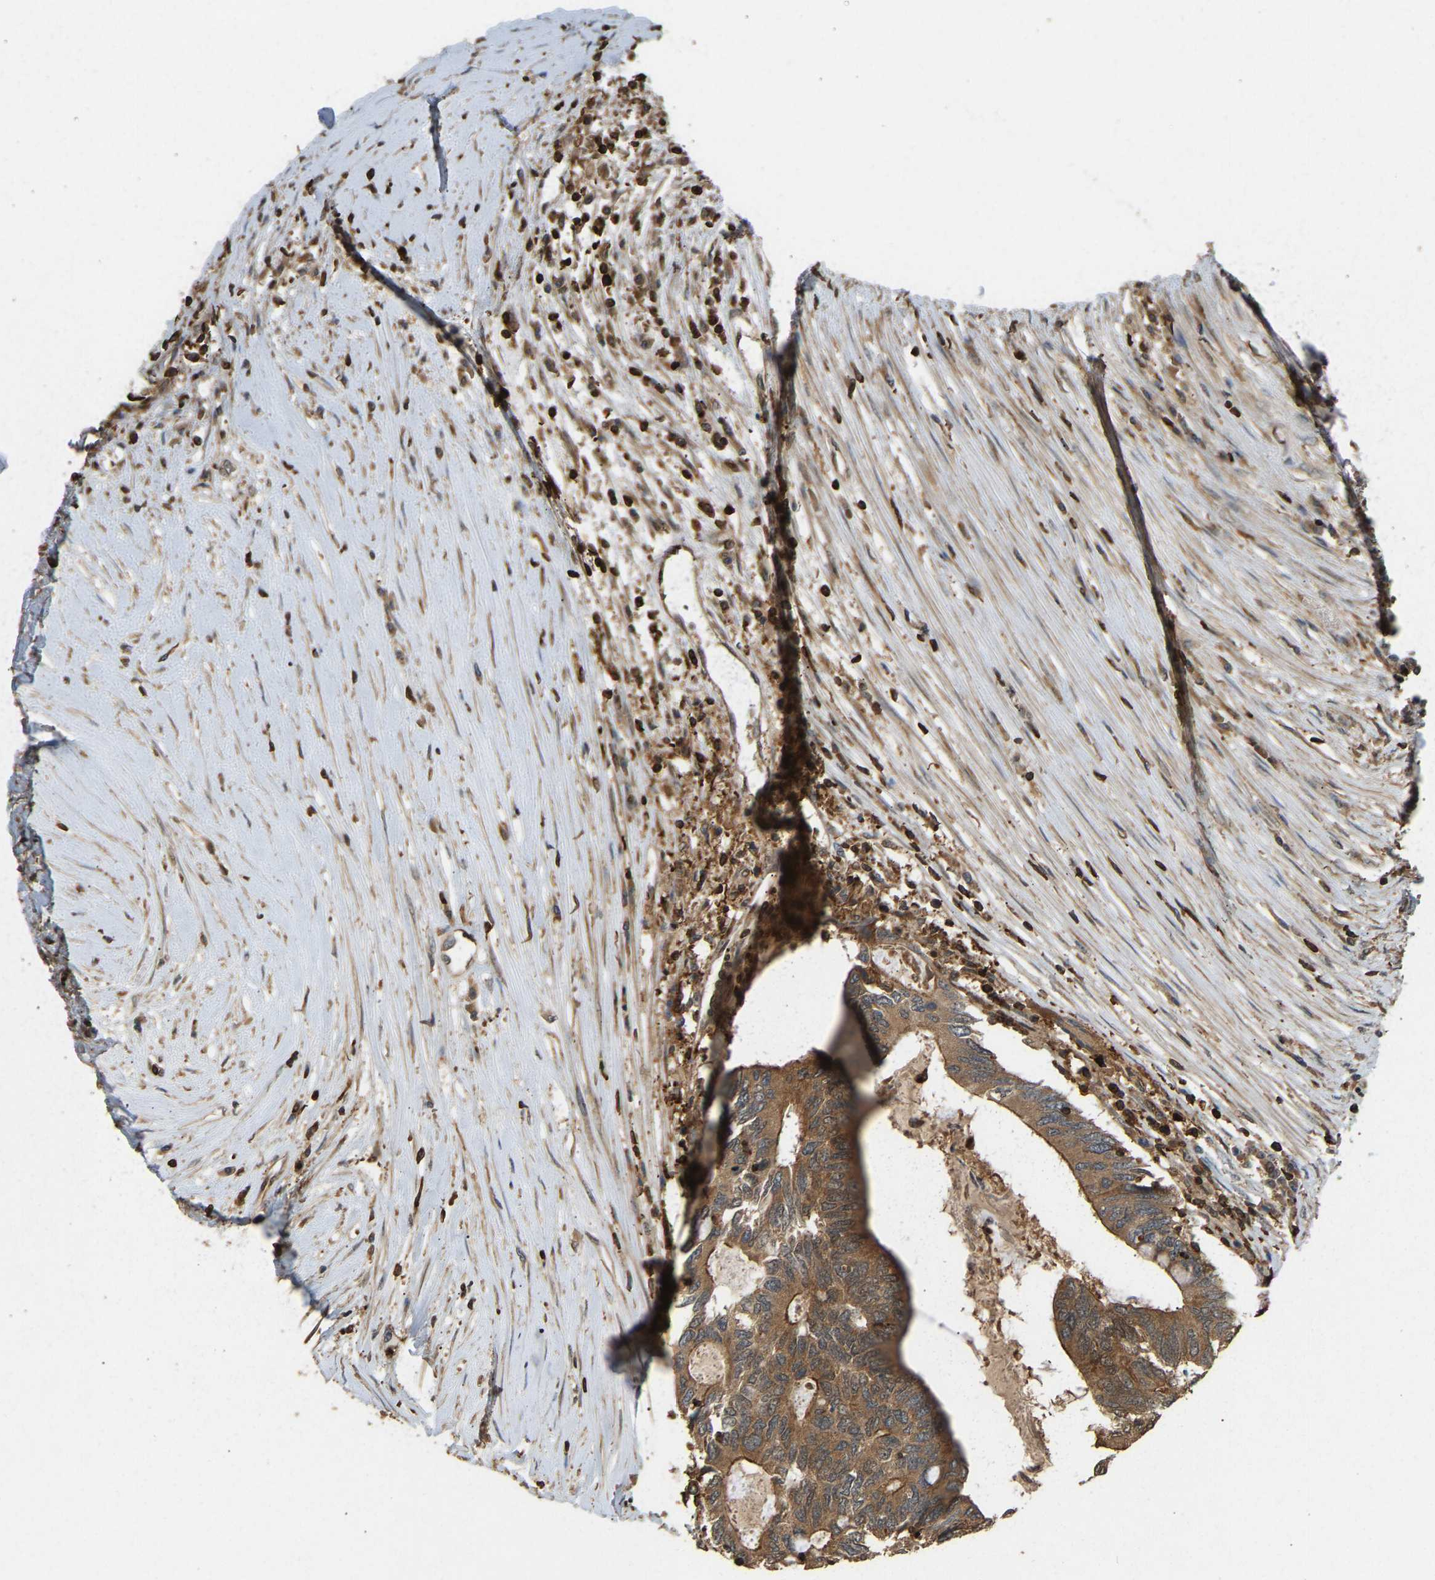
{"staining": {"intensity": "moderate", "quantity": ">75%", "location": "cytoplasmic/membranous"}, "tissue": "colorectal cancer", "cell_type": "Tumor cells", "image_type": "cancer", "snomed": [{"axis": "morphology", "description": "Adenocarcinoma, NOS"}, {"axis": "topography", "description": "Rectum"}], "caption": "Colorectal cancer (adenocarcinoma) stained with DAB IHC displays medium levels of moderate cytoplasmic/membranous expression in approximately >75% of tumor cells.", "gene": "GOPC", "patient": {"sex": "male", "age": 63}}